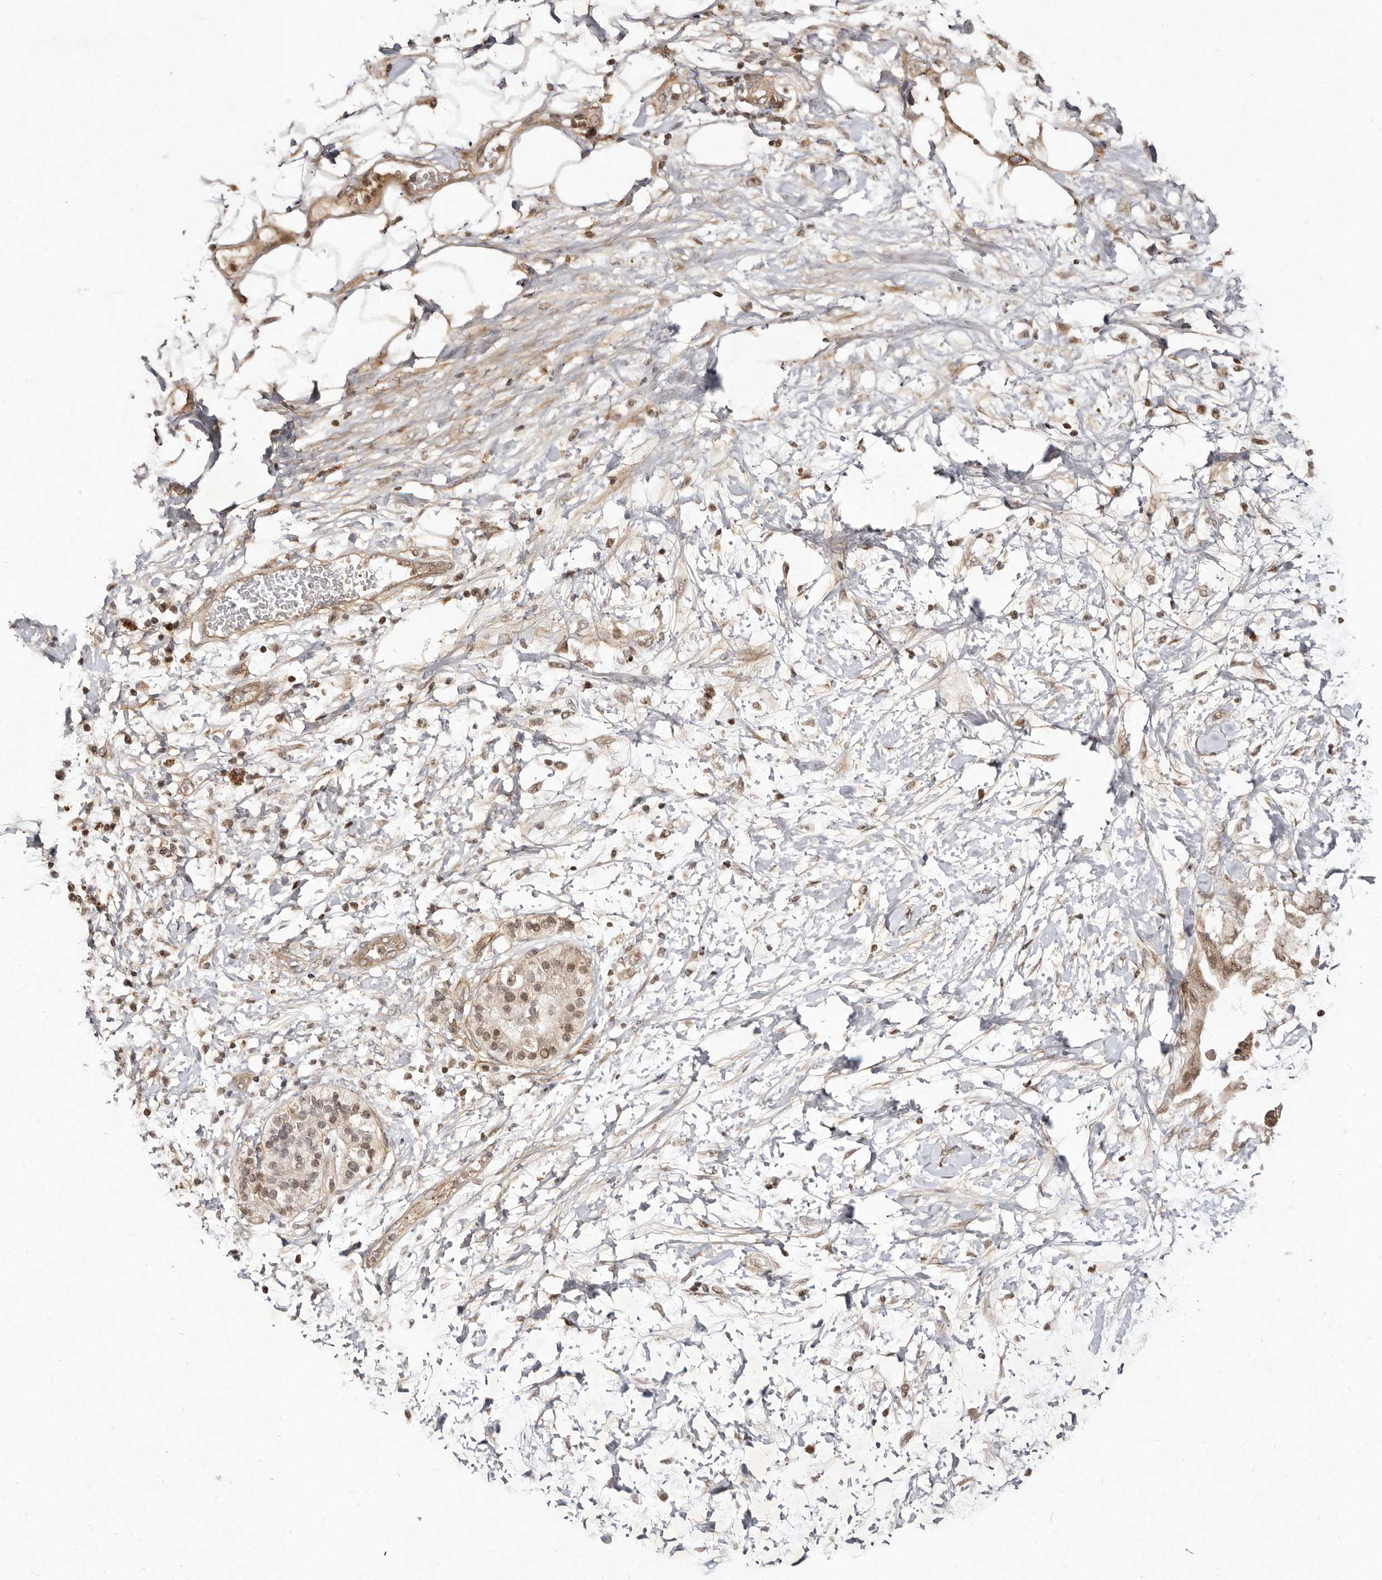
{"staining": {"intensity": "weak", "quantity": ">75%", "location": "cytoplasmic/membranous"}, "tissue": "adipose tissue", "cell_type": "Adipocytes", "image_type": "normal", "snomed": [{"axis": "morphology", "description": "Normal tissue, NOS"}, {"axis": "morphology", "description": "Adenocarcinoma, NOS"}, {"axis": "topography", "description": "Duodenum"}, {"axis": "topography", "description": "Peripheral nerve tissue"}], "caption": "The photomicrograph exhibits staining of normal adipose tissue, revealing weak cytoplasmic/membranous protein staining (brown color) within adipocytes.", "gene": "LCORL", "patient": {"sex": "female", "age": 60}}